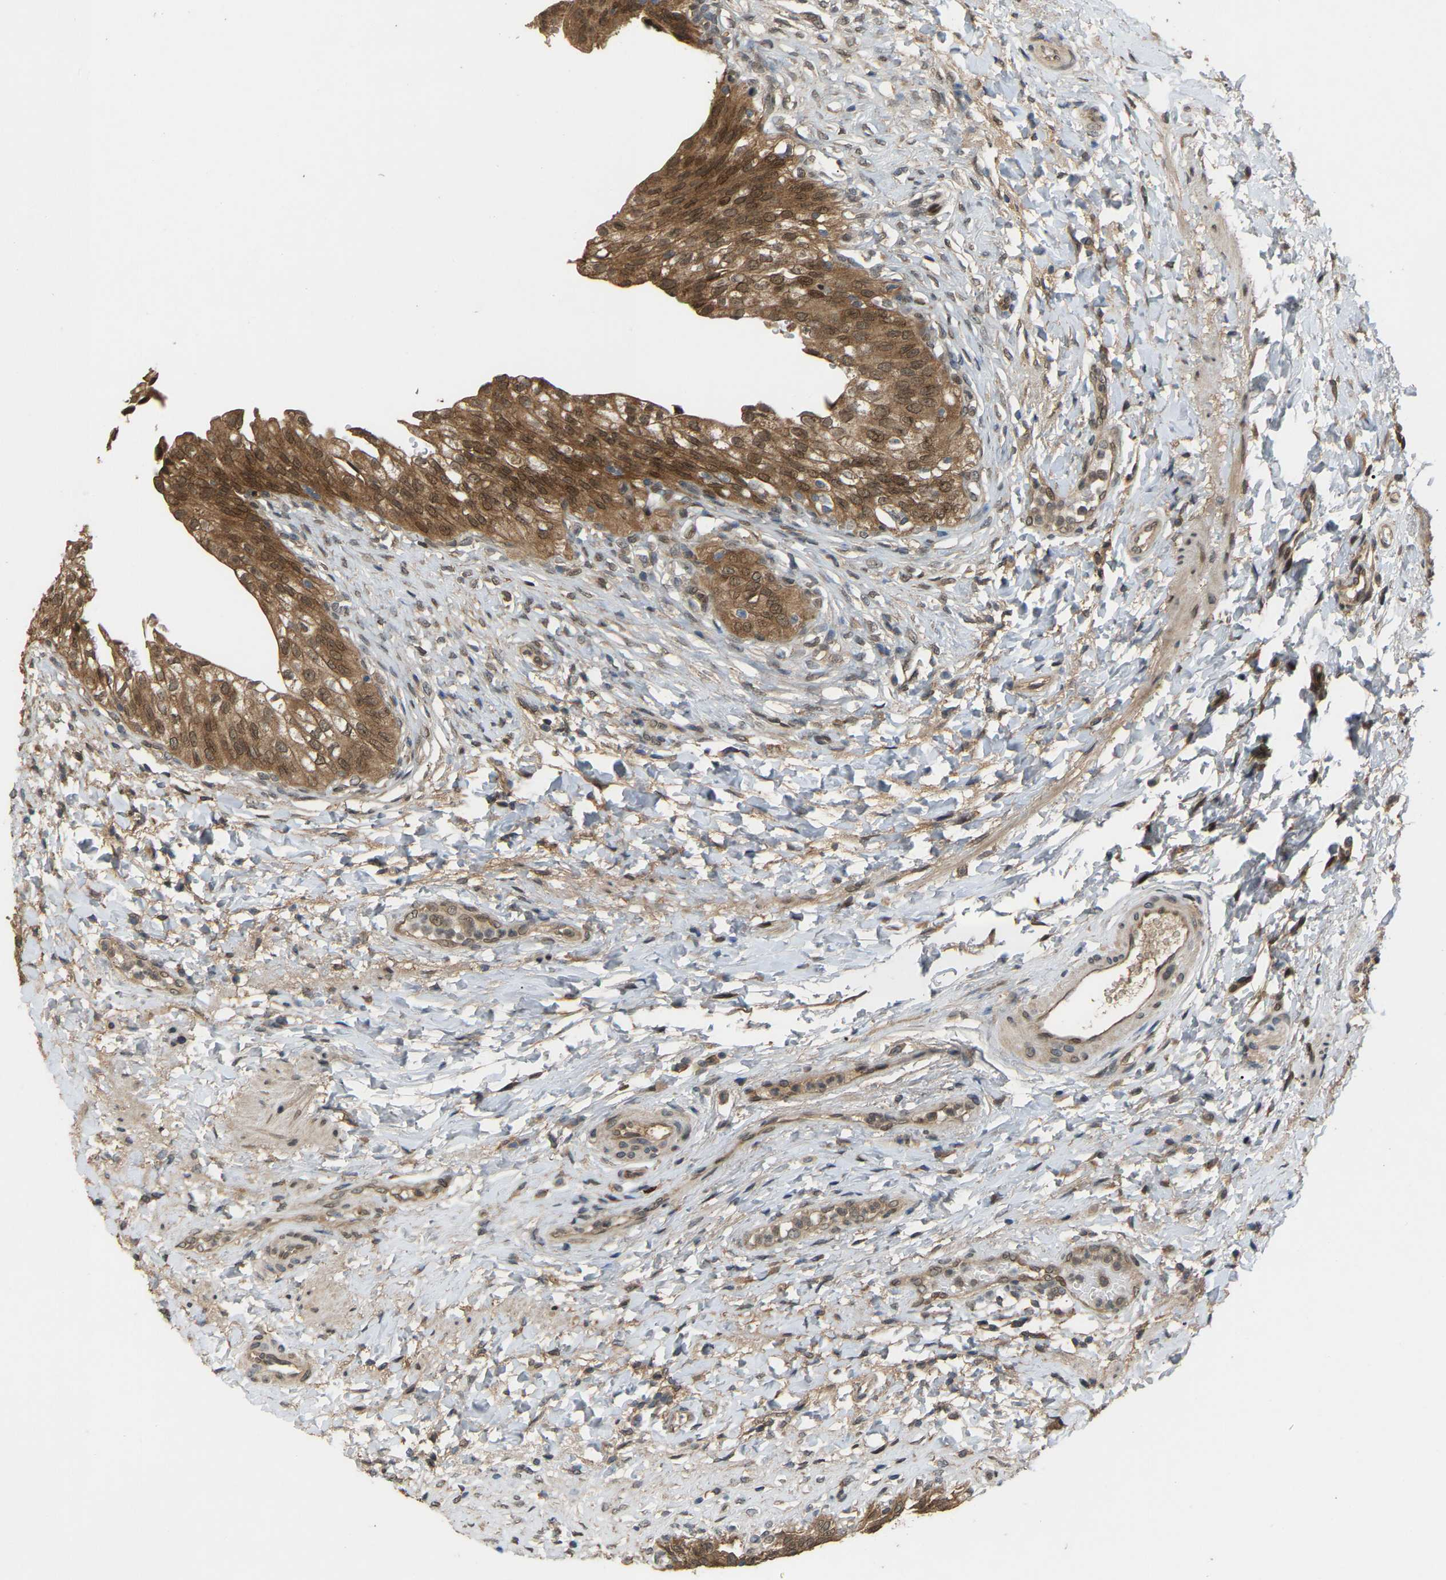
{"staining": {"intensity": "strong", "quantity": ">75%", "location": "cytoplasmic/membranous"}, "tissue": "urinary bladder", "cell_type": "Urothelial cells", "image_type": "normal", "snomed": [{"axis": "morphology", "description": "Urothelial carcinoma, High grade"}, {"axis": "topography", "description": "Urinary bladder"}], "caption": "Urinary bladder stained for a protein (brown) exhibits strong cytoplasmic/membranous positive expression in about >75% of urothelial cells.", "gene": "CROT", "patient": {"sex": "male", "age": 46}}